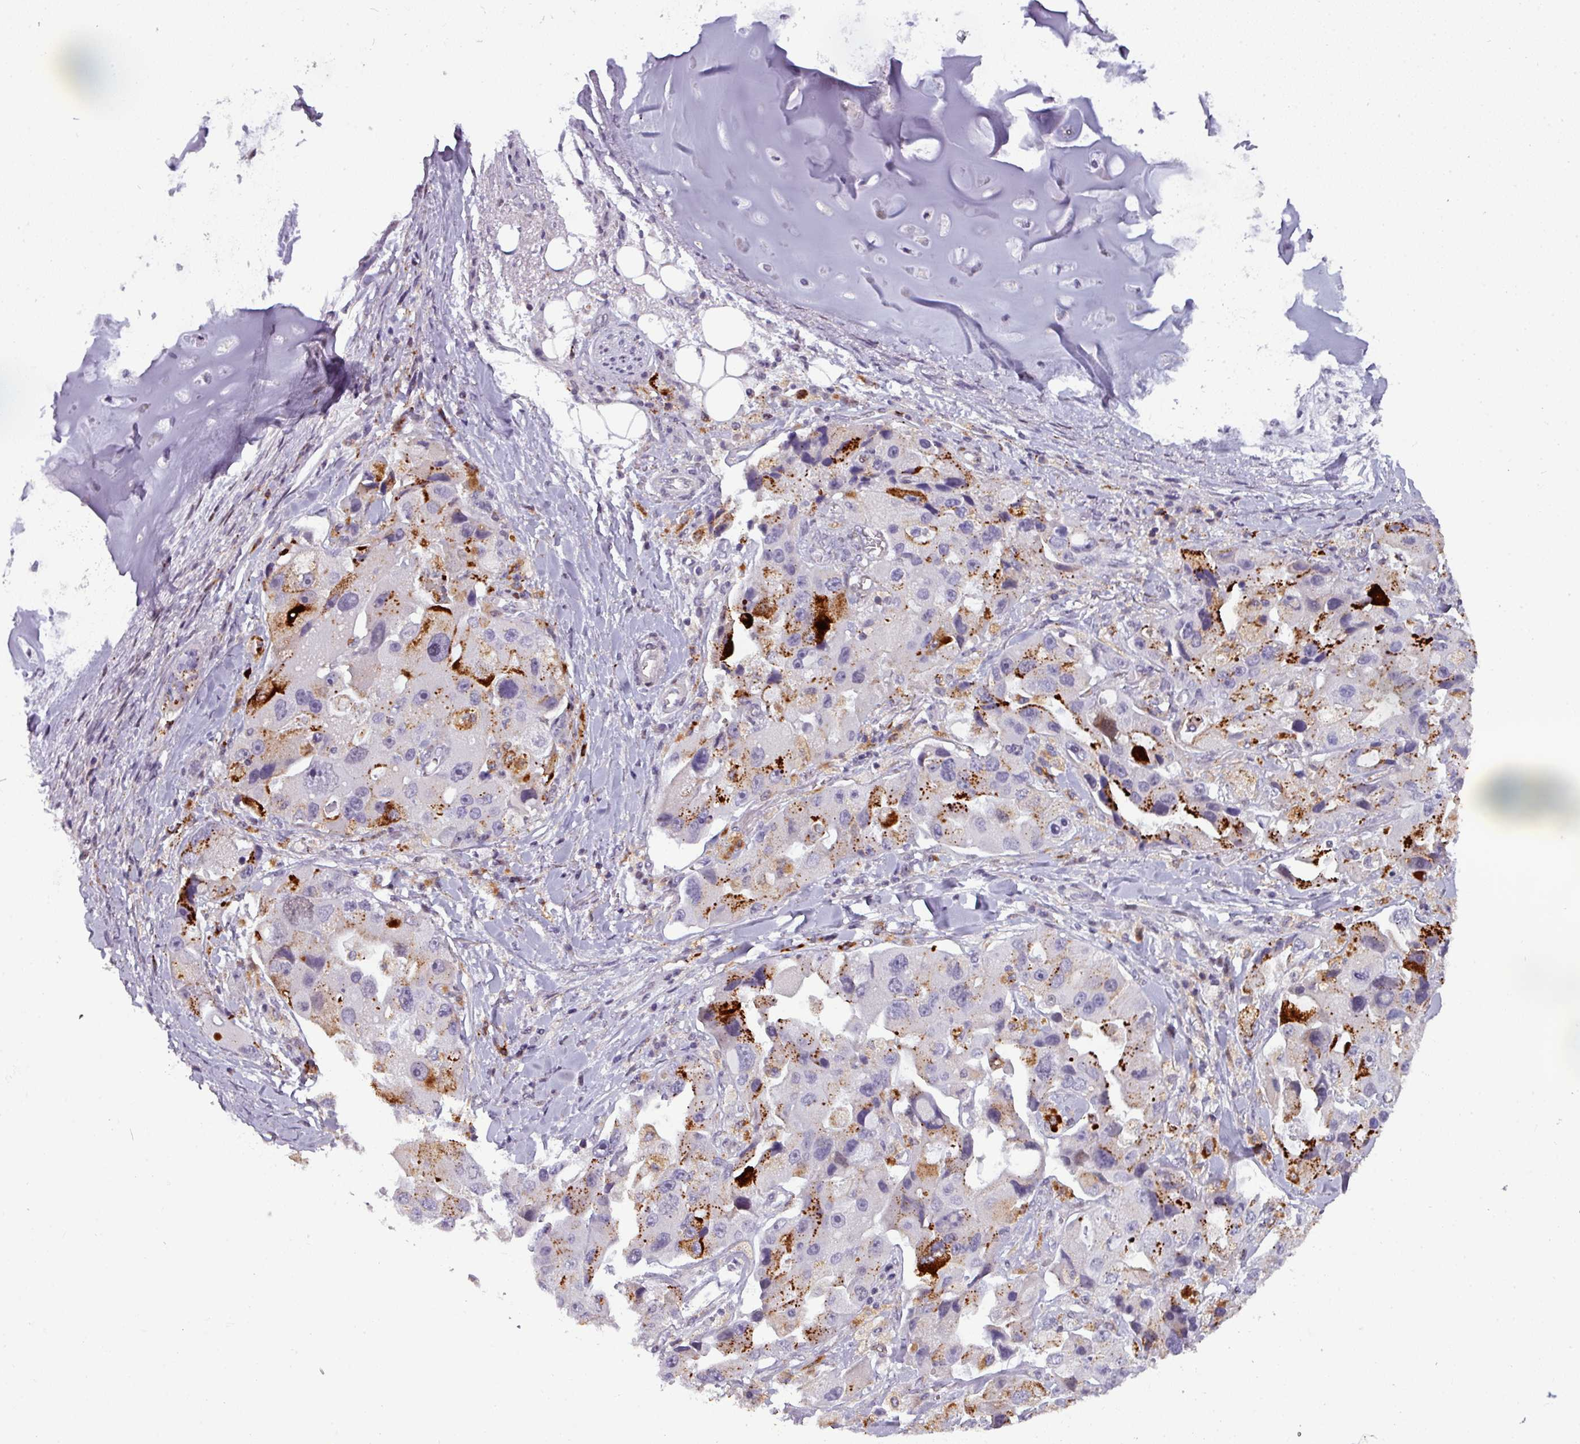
{"staining": {"intensity": "strong", "quantity": "25%-75%", "location": "cytoplasmic/membranous"}, "tissue": "lung cancer", "cell_type": "Tumor cells", "image_type": "cancer", "snomed": [{"axis": "morphology", "description": "Adenocarcinoma, NOS"}, {"axis": "topography", "description": "Lung"}], "caption": "Tumor cells show high levels of strong cytoplasmic/membranous positivity in about 25%-75% of cells in human lung cancer. The staining was performed using DAB, with brown indicating positive protein expression. Nuclei are stained blue with hematoxylin.", "gene": "TMEFF1", "patient": {"sex": "female", "age": 54}}